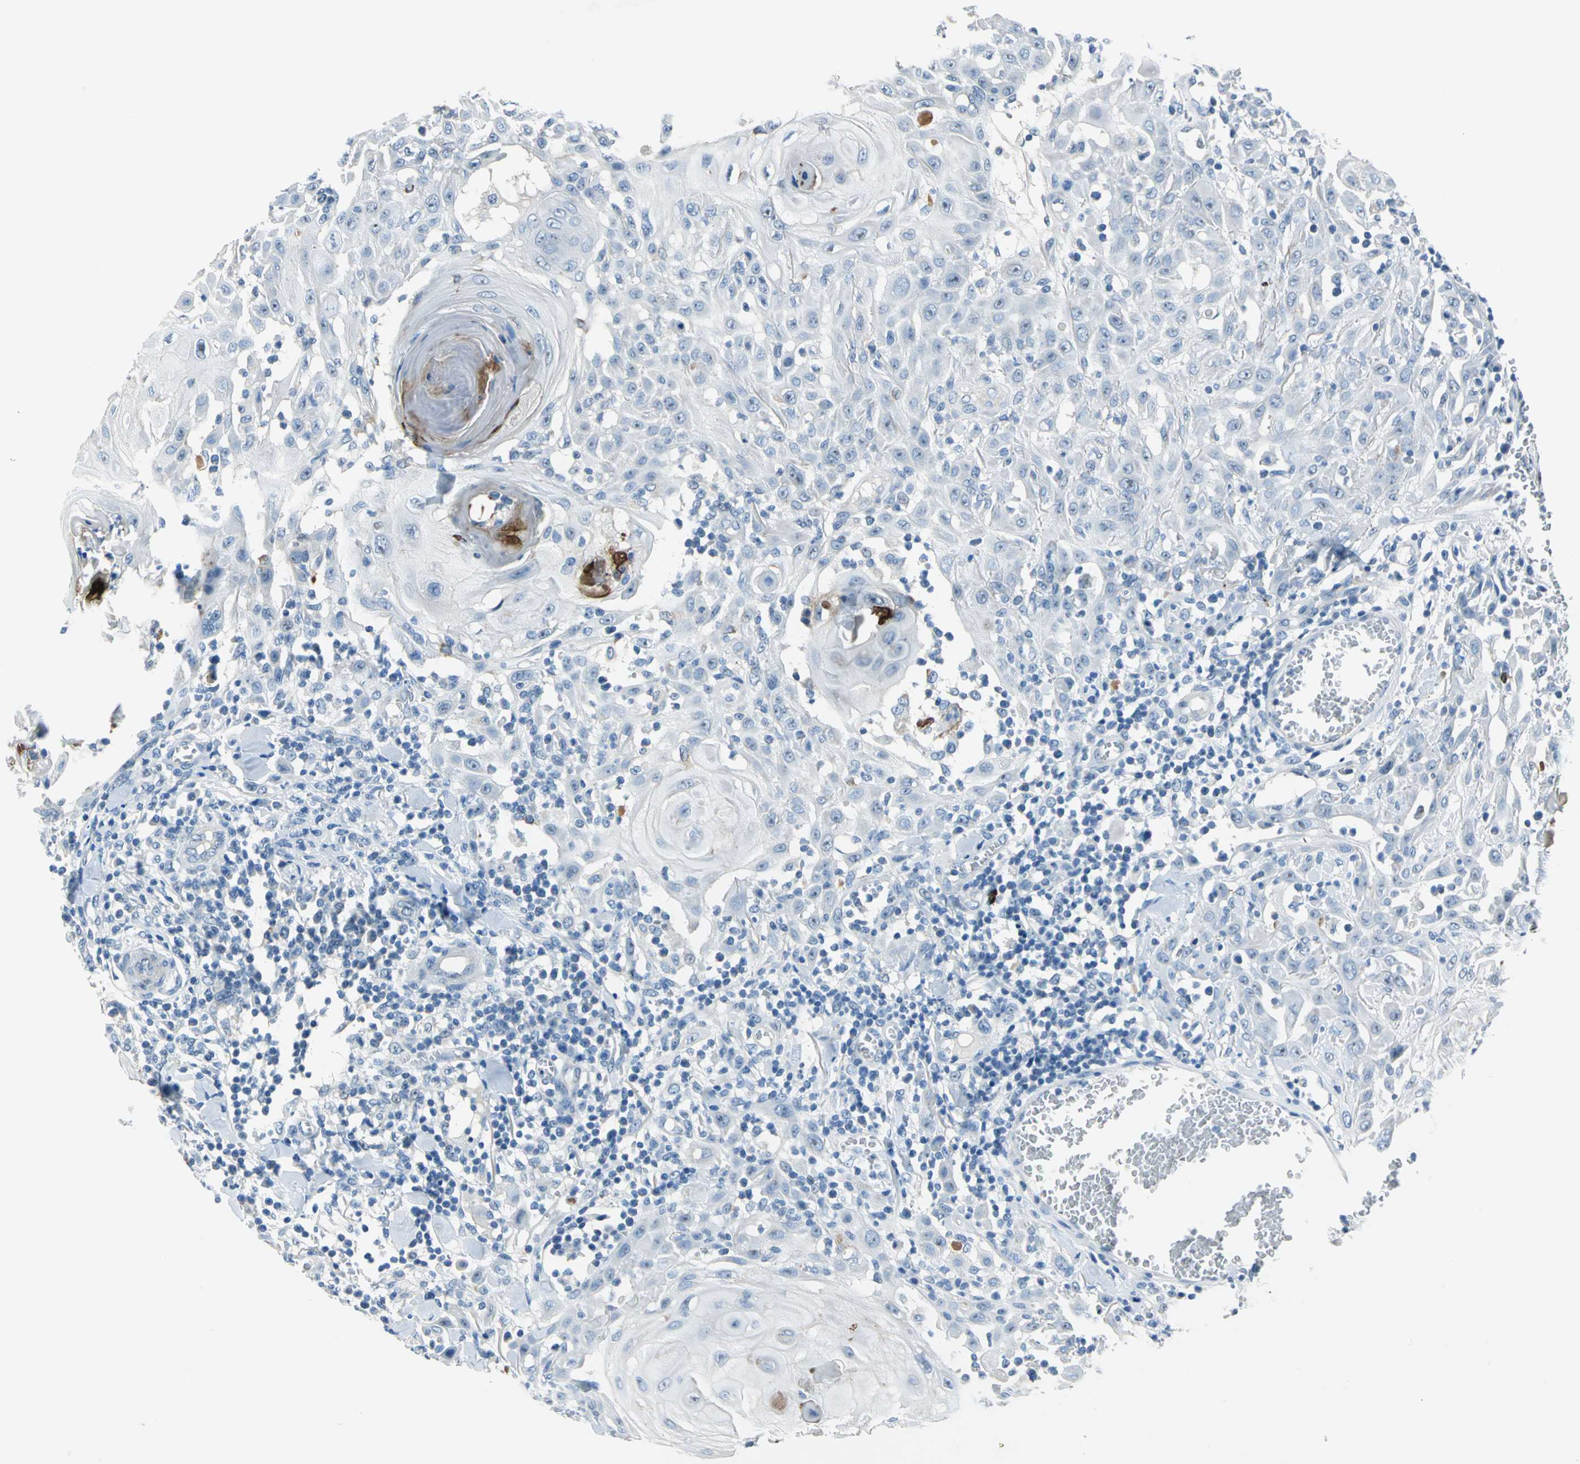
{"staining": {"intensity": "negative", "quantity": "none", "location": "none"}, "tissue": "skin cancer", "cell_type": "Tumor cells", "image_type": "cancer", "snomed": [{"axis": "morphology", "description": "Squamous cell carcinoma, NOS"}, {"axis": "topography", "description": "Skin"}], "caption": "Skin cancer stained for a protein using immunohistochemistry (IHC) shows no expression tumor cells.", "gene": "MUC4", "patient": {"sex": "male", "age": 24}}